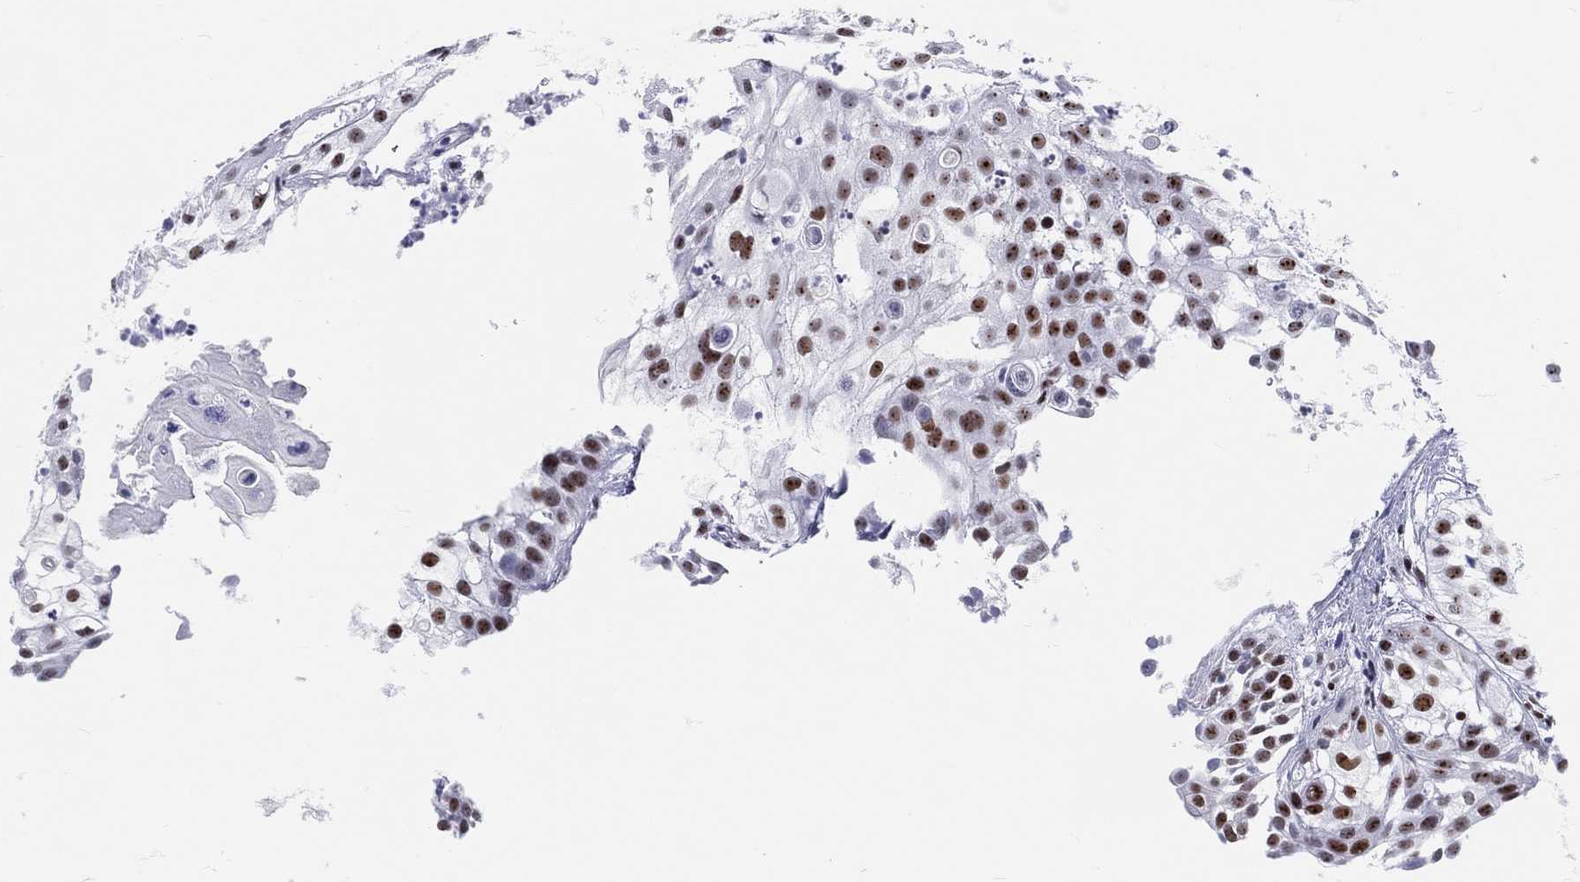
{"staining": {"intensity": "moderate", "quantity": ">75%", "location": "nuclear"}, "tissue": "urothelial cancer", "cell_type": "Tumor cells", "image_type": "cancer", "snomed": [{"axis": "morphology", "description": "Urothelial carcinoma, High grade"}, {"axis": "topography", "description": "Urinary bladder"}], "caption": "Protein staining of urothelial cancer tissue exhibits moderate nuclear positivity in about >75% of tumor cells.", "gene": "MAPK8IP1", "patient": {"sex": "female", "age": 79}}